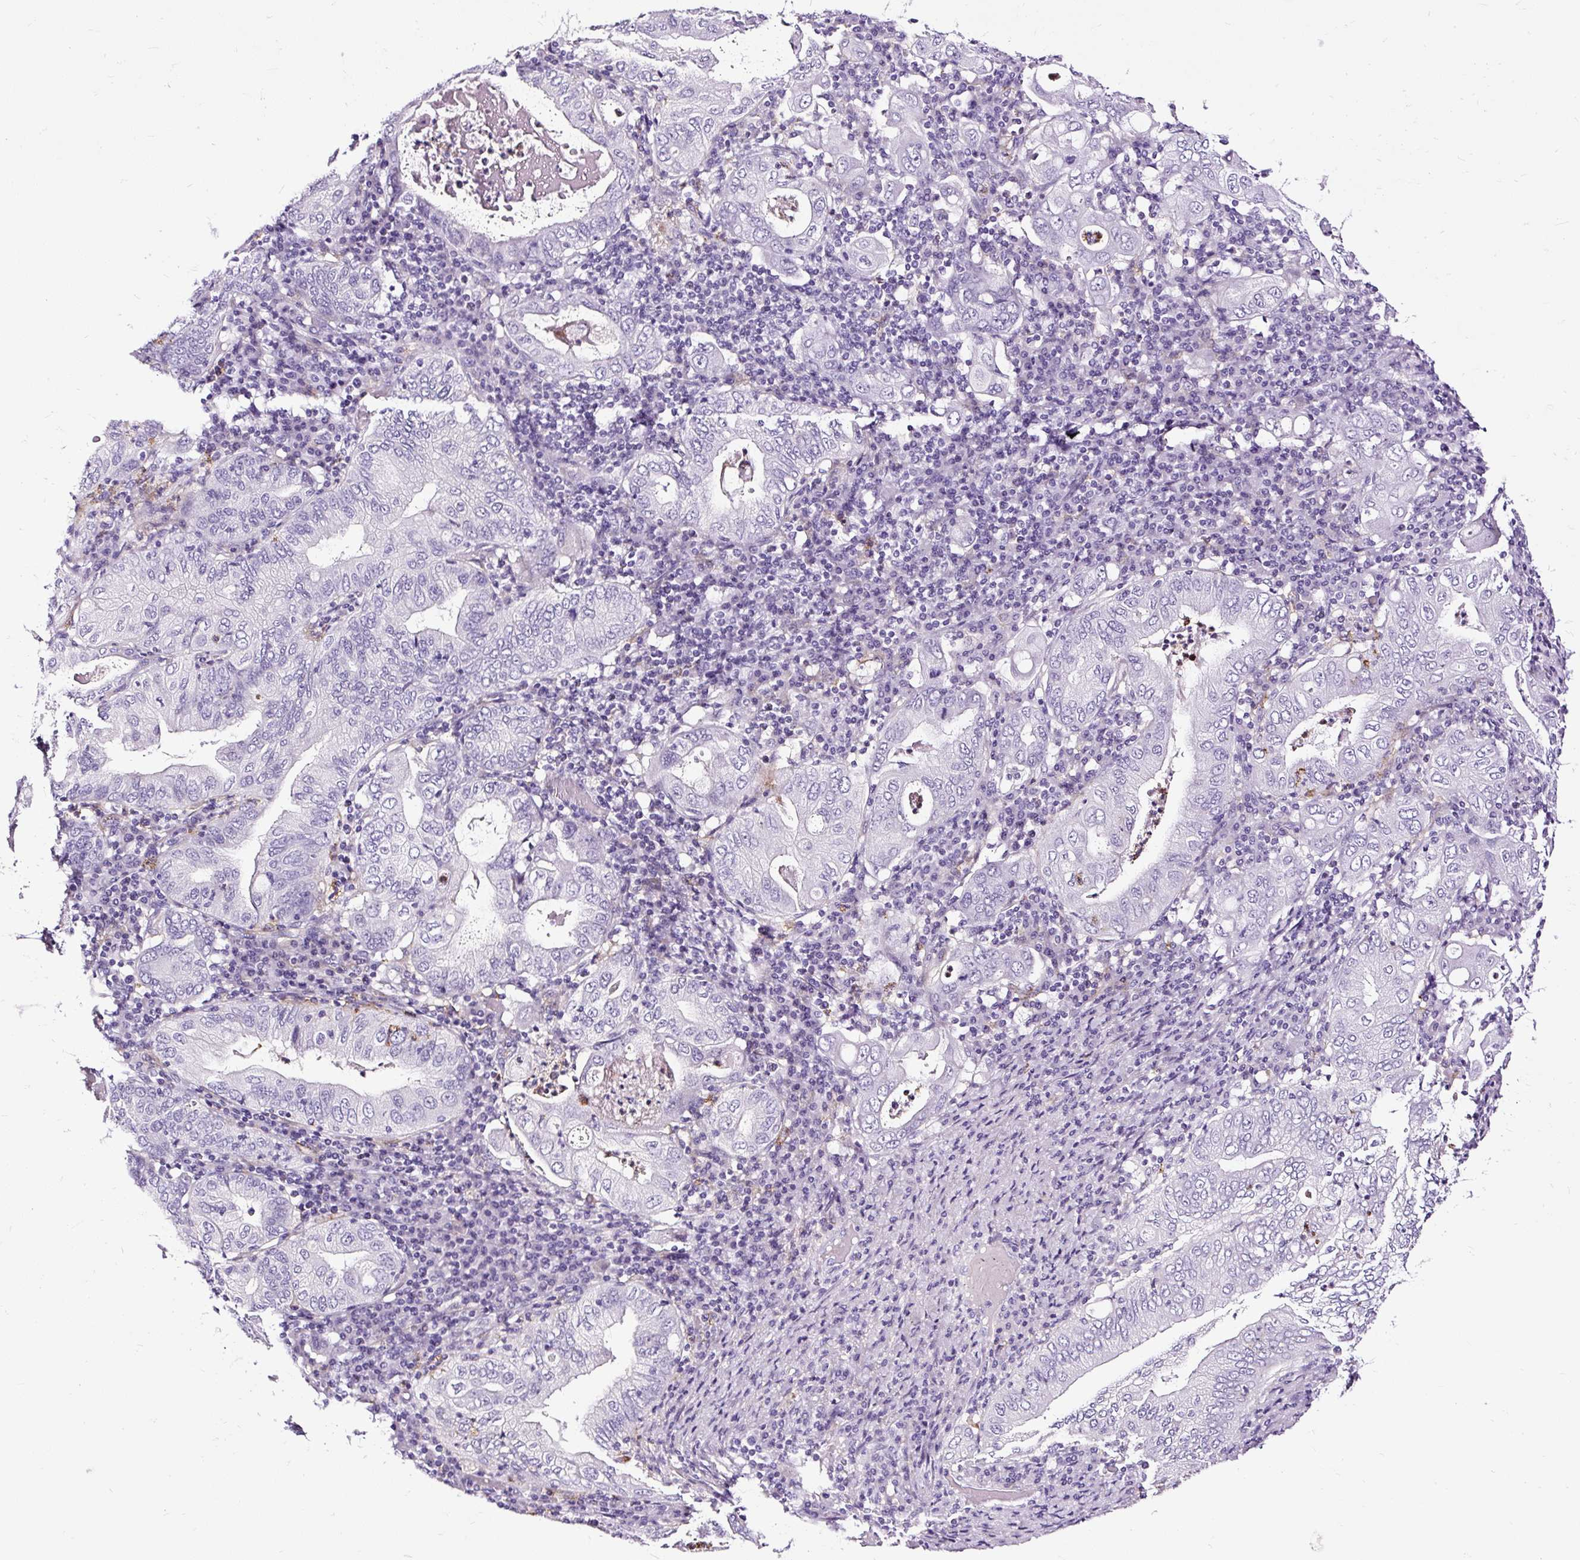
{"staining": {"intensity": "negative", "quantity": "none", "location": "none"}, "tissue": "stomach cancer", "cell_type": "Tumor cells", "image_type": "cancer", "snomed": [{"axis": "morphology", "description": "Normal tissue, NOS"}, {"axis": "morphology", "description": "Adenocarcinoma, NOS"}, {"axis": "topography", "description": "Esophagus"}, {"axis": "topography", "description": "Stomach, upper"}, {"axis": "topography", "description": "Peripheral nerve tissue"}], "caption": "This is an IHC micrograph of stomach adenocarcinoma. There is no expression in tumor cells.", "gene": "SLC7A8", "patient": {"sex": "male", "age": 62}}